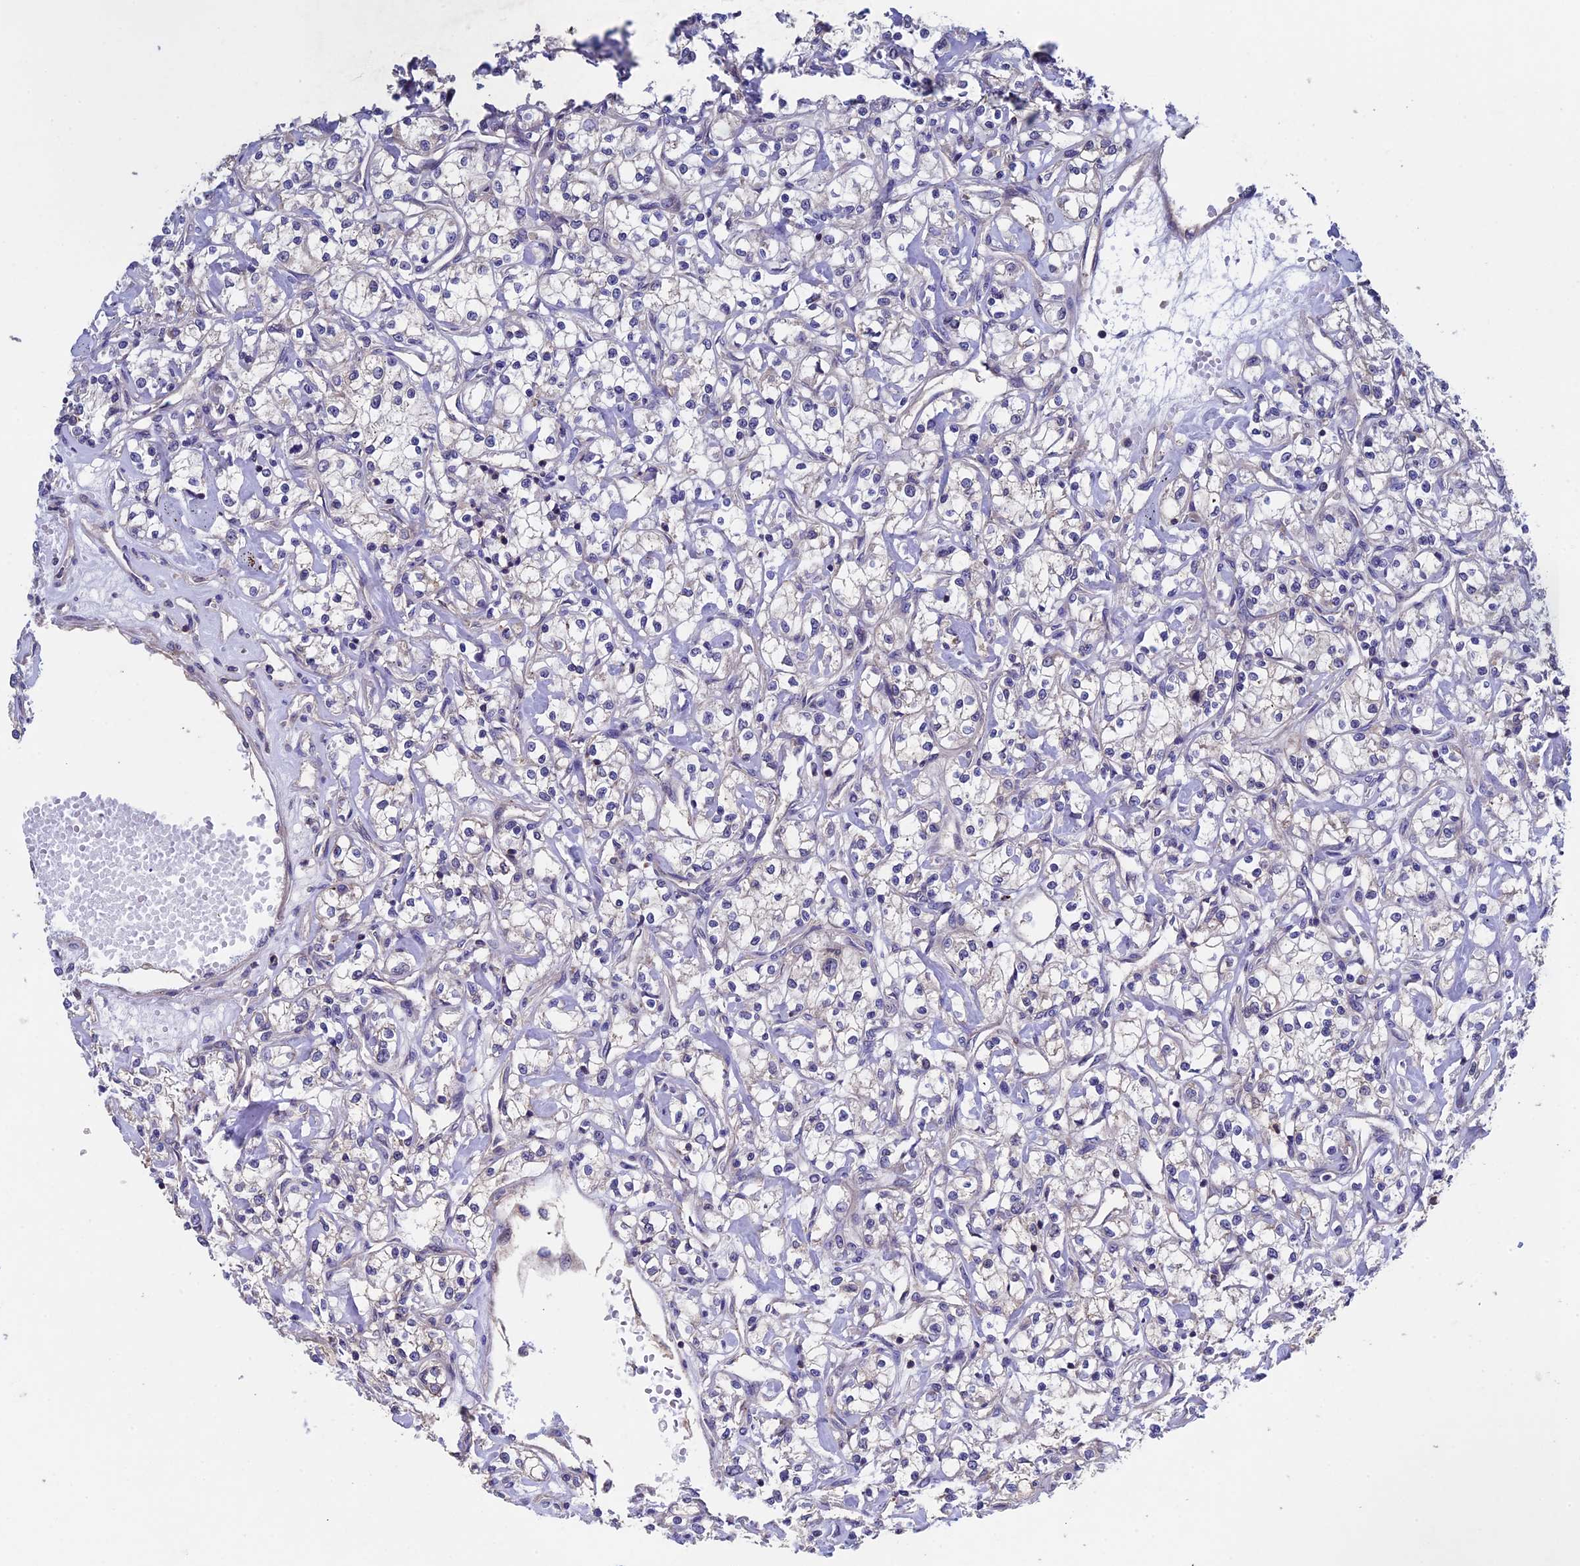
{"staining": {"intensity": "weak", "quantity": "25%-75%", "location": "cytoplasmic/membranous"}, "tissue": "renal cancer", "cell_type": "Tumor cells", "image_type": "cancer", "snomed": [{"axis": "morphology", "description": "Adenocarcinoma, NOS"}, {"axis": "topography", "description": "Kidney"}], "caption": "Tumor cells show low levels of weak cytoplasmic/membranous expression in about 25%-75% of cells in human renal cancer (adenocarcinoma).", "gene": "LCMT1", "patient": {"sex": "female", "age": 59}}